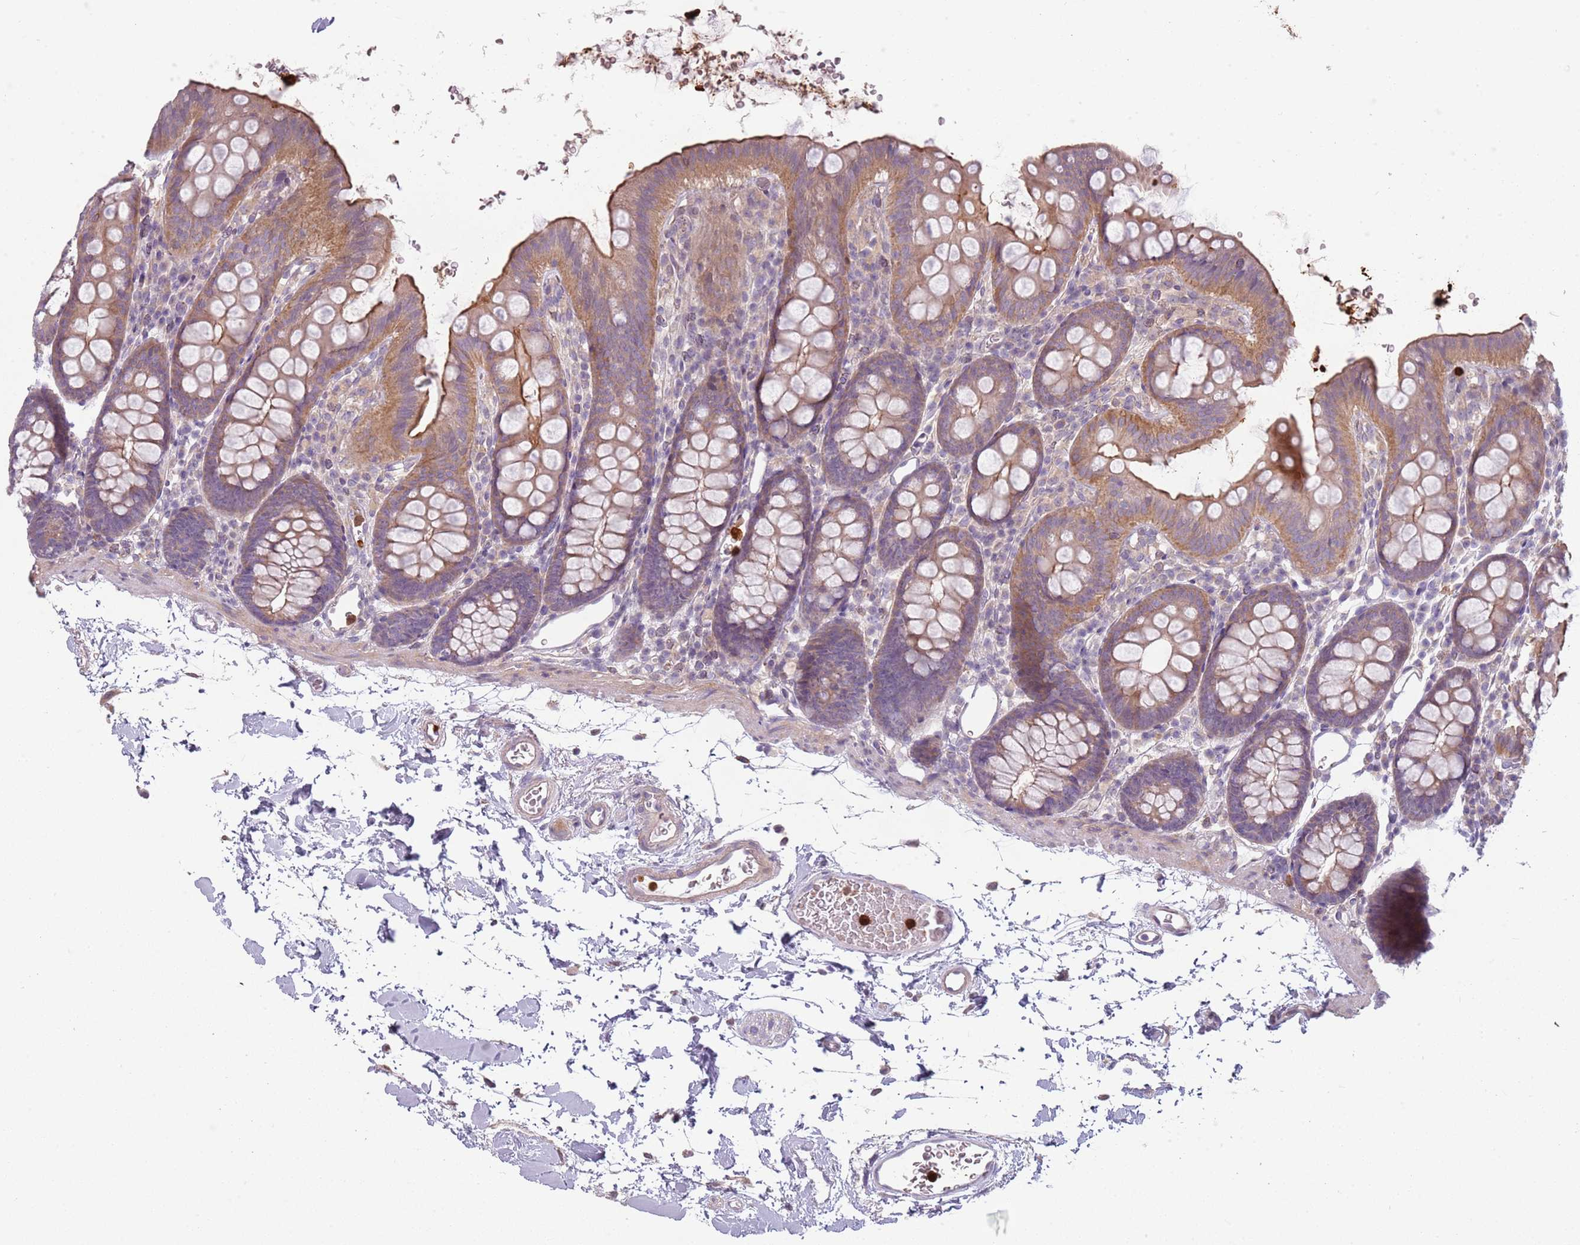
{"staining": {"intensity": "weak", "quantity": ">75%", "location": "cytoplasmic/membranous"}, "tissue": "colon", "cell_type": "Endothelial cells", "image_type": "normal", "snomed": [{"axis": "morphology", "description": "Normal tissue, NOS"}, {"axis": "topography", "description": "Colon"}], "caption": "Colon stained with DAB (3,3'-diaminobenzidine) IHC reveals low levels of weak cytoplasmic/membranous positivity in about >75% of endothelial cells. (DAB (3,3'-diaminobenzidine) IHC, brown staining for protein, blue staining for nuclei).", "gene": "SPAG4", "patient": {"sex": "male", "age": 75}}